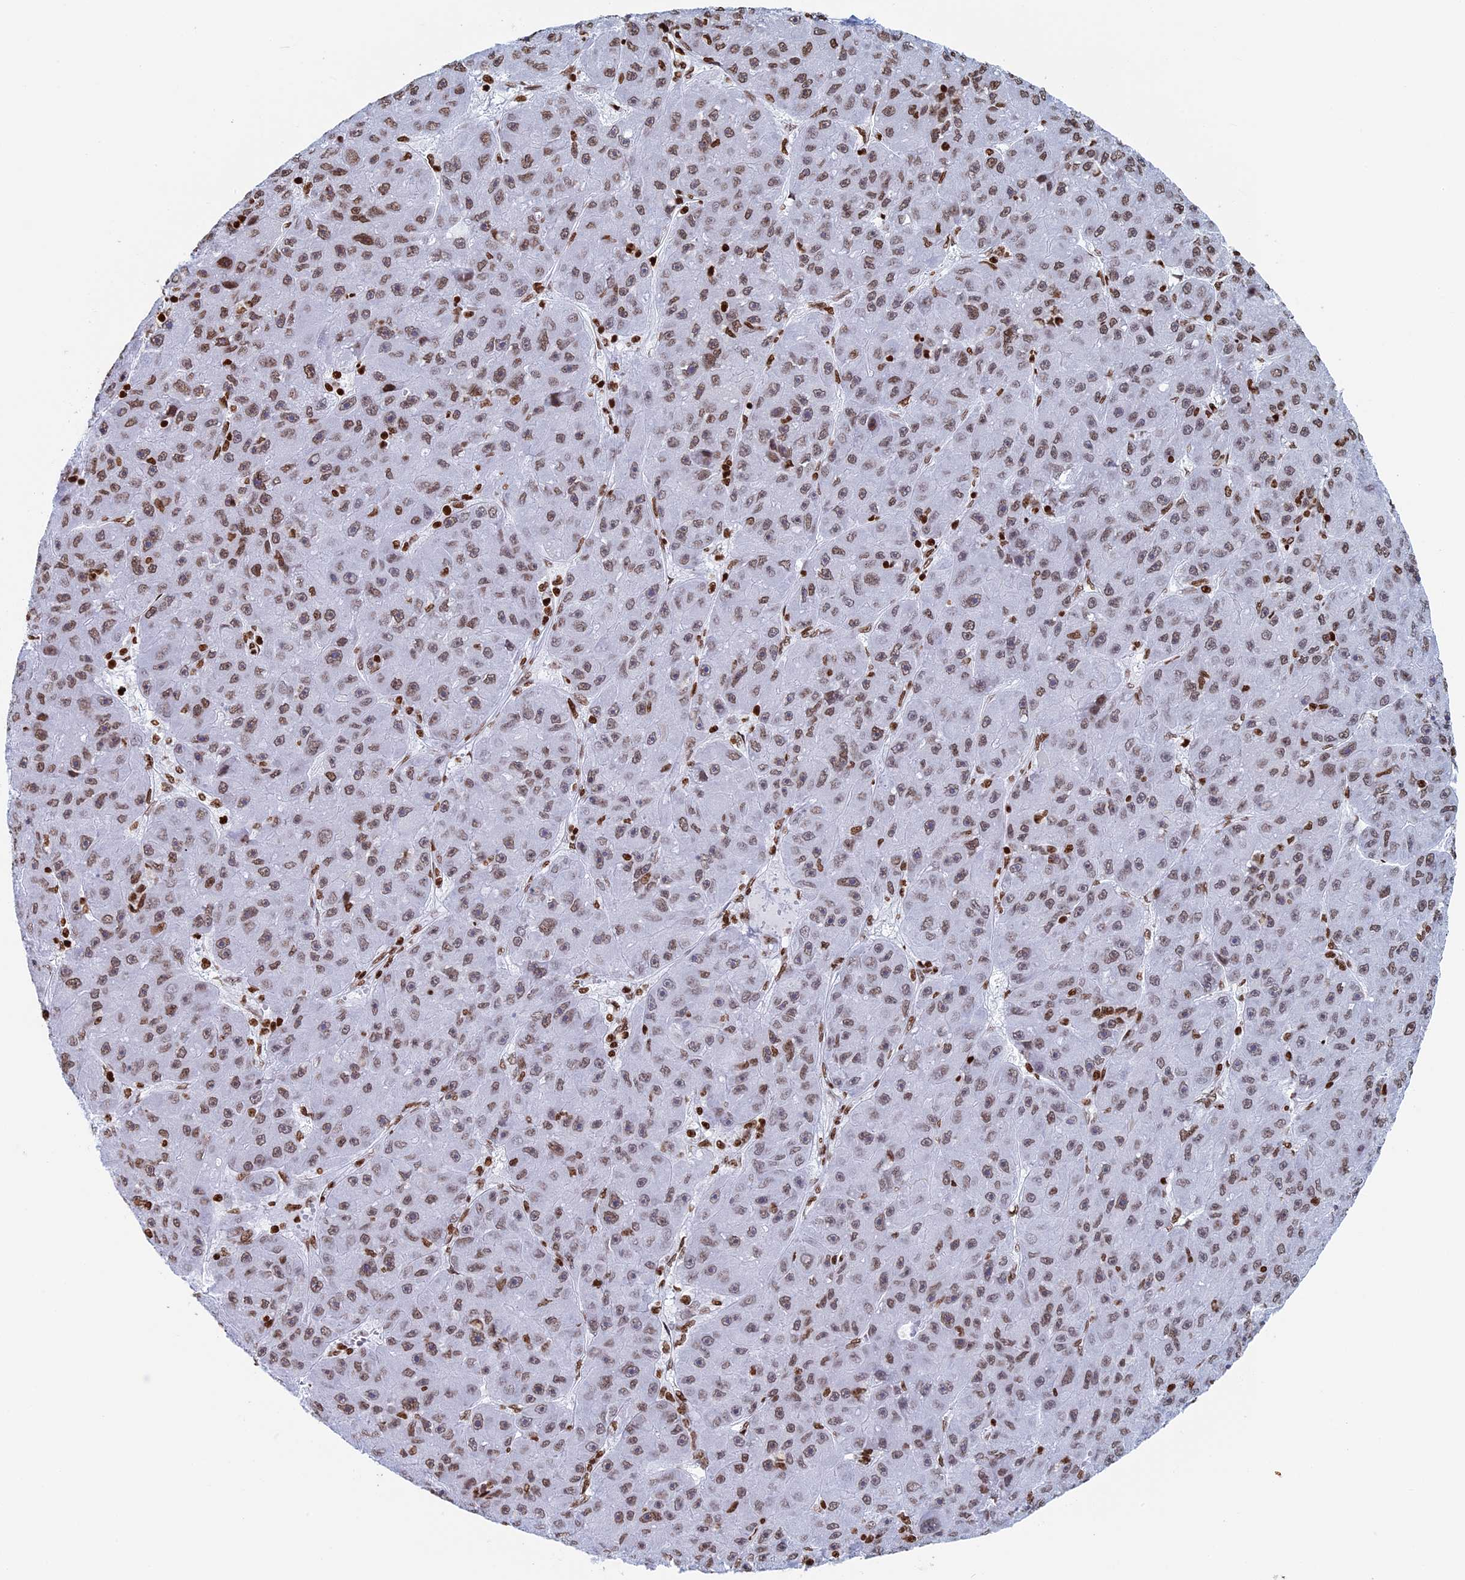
{"staining": {"intensity": "moderate", "quantity": "25%-75%", "location": "nuclear"}, "tissue": "liver cancer", "cell_type": "Tumor cells", "image_type": "cancer", "snomed": [{"axis": "morphology", "description": "Carcinoma, Hepatocellular, NOS"}, {"axis": "topography", "description": "Liver"}], "caption": "Hepatocellular carcinoma (liver) stained with a brown dye demonstrates moderate nuclear positive staining in about 25%-75% of tumor cells.", "gene": "APOBEC3A", "patient": {"sex": "male", "age": 67}}